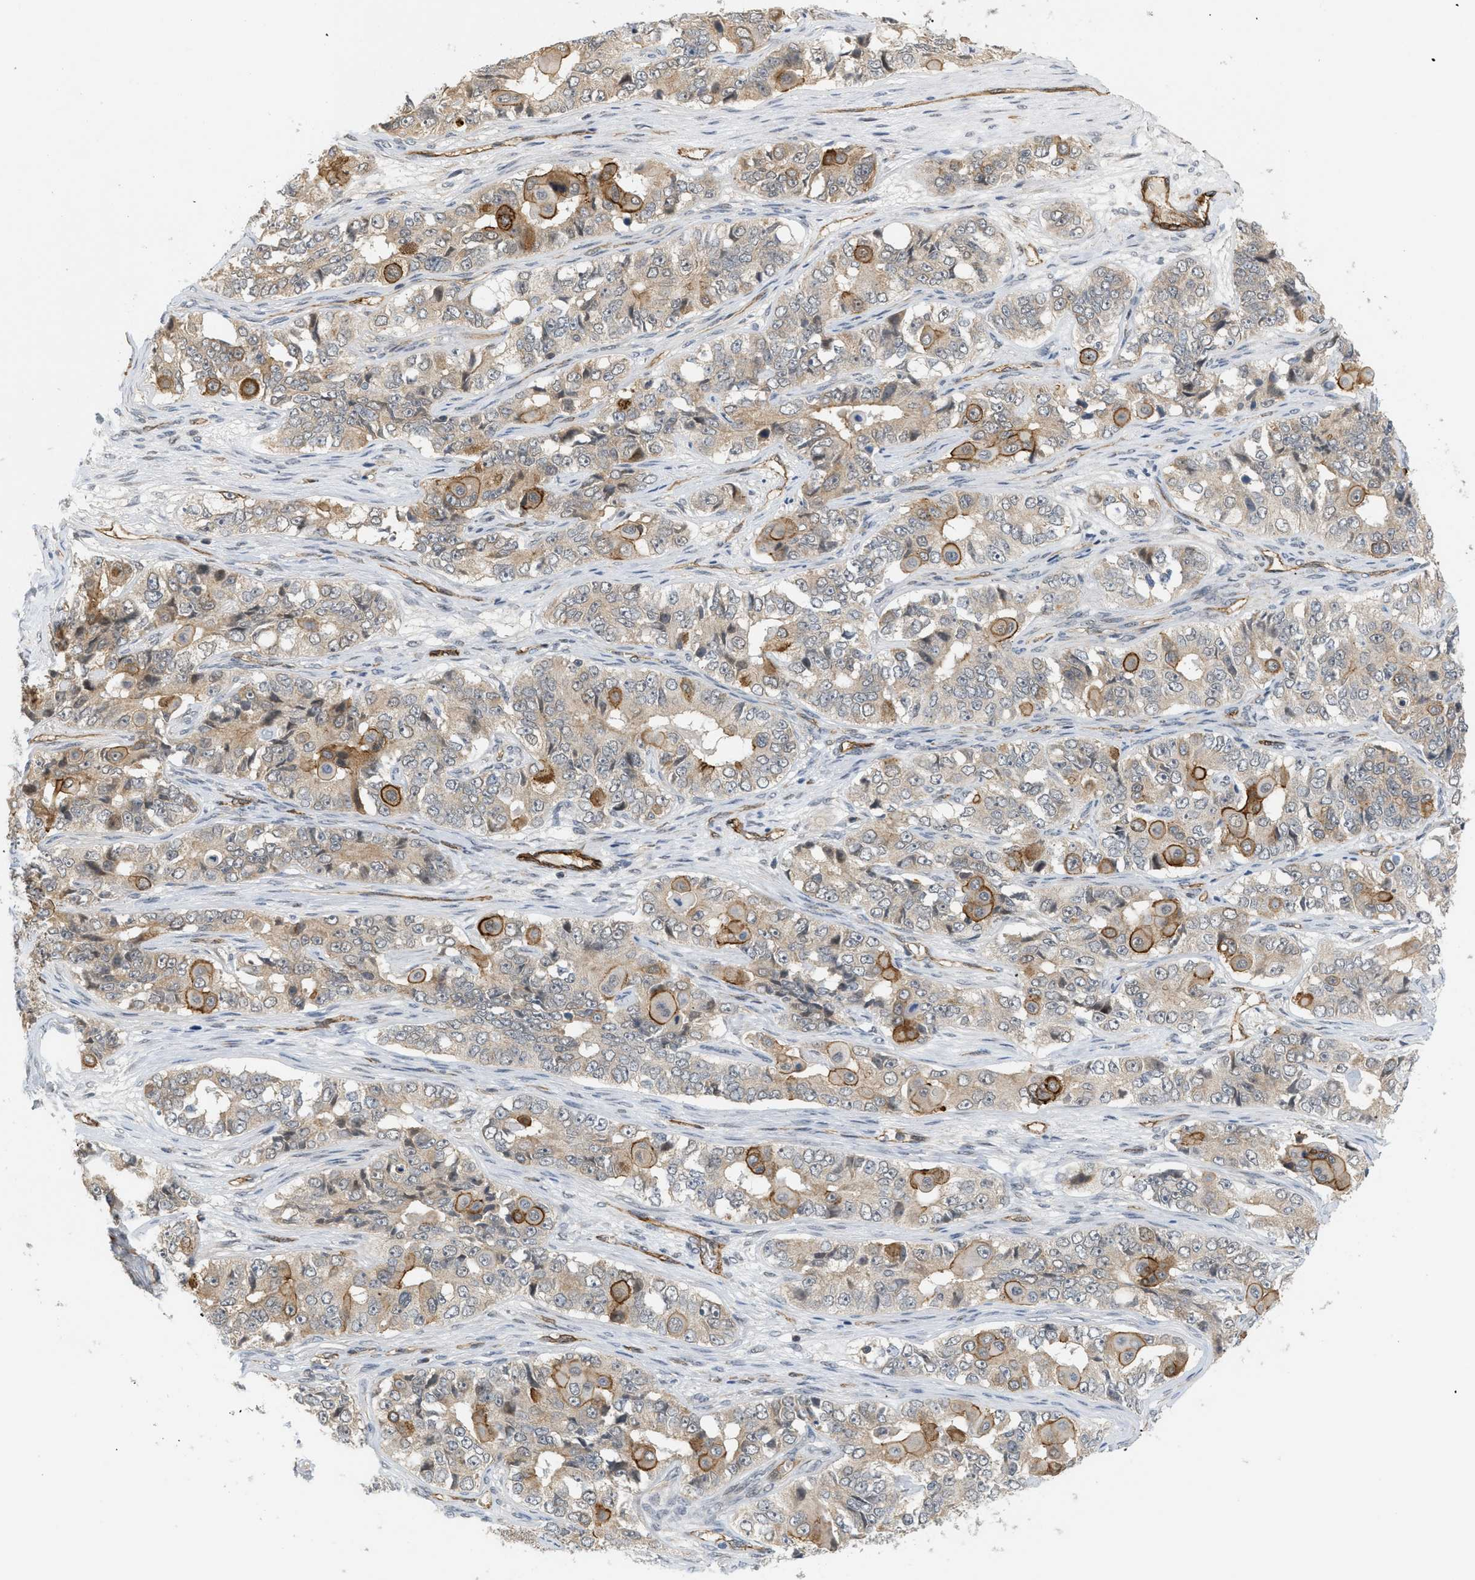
{"staining": {"intensity": "moderate", "quantity": "<25%", "location": "cytoplasmic/membranous"}, "tissue": "ovarian cancer", "cell_type": "Tumor cells", "image_type": "cancer", "snomed": [{"axis": "morphology", "description": "Carcinoma, endometroid"}, {"axis": "topography", "description": "Ovary"}], "caption": "An immunohistochemistry micrograph of tumor tissue is shown. Protein staining in brown highlights moderate cytoplasmic/membranous positivity in ovarian endometroid carcinoma within tumor cells.", "gene": "PALMD", "patient": {"sex": "female", "age": 51}}